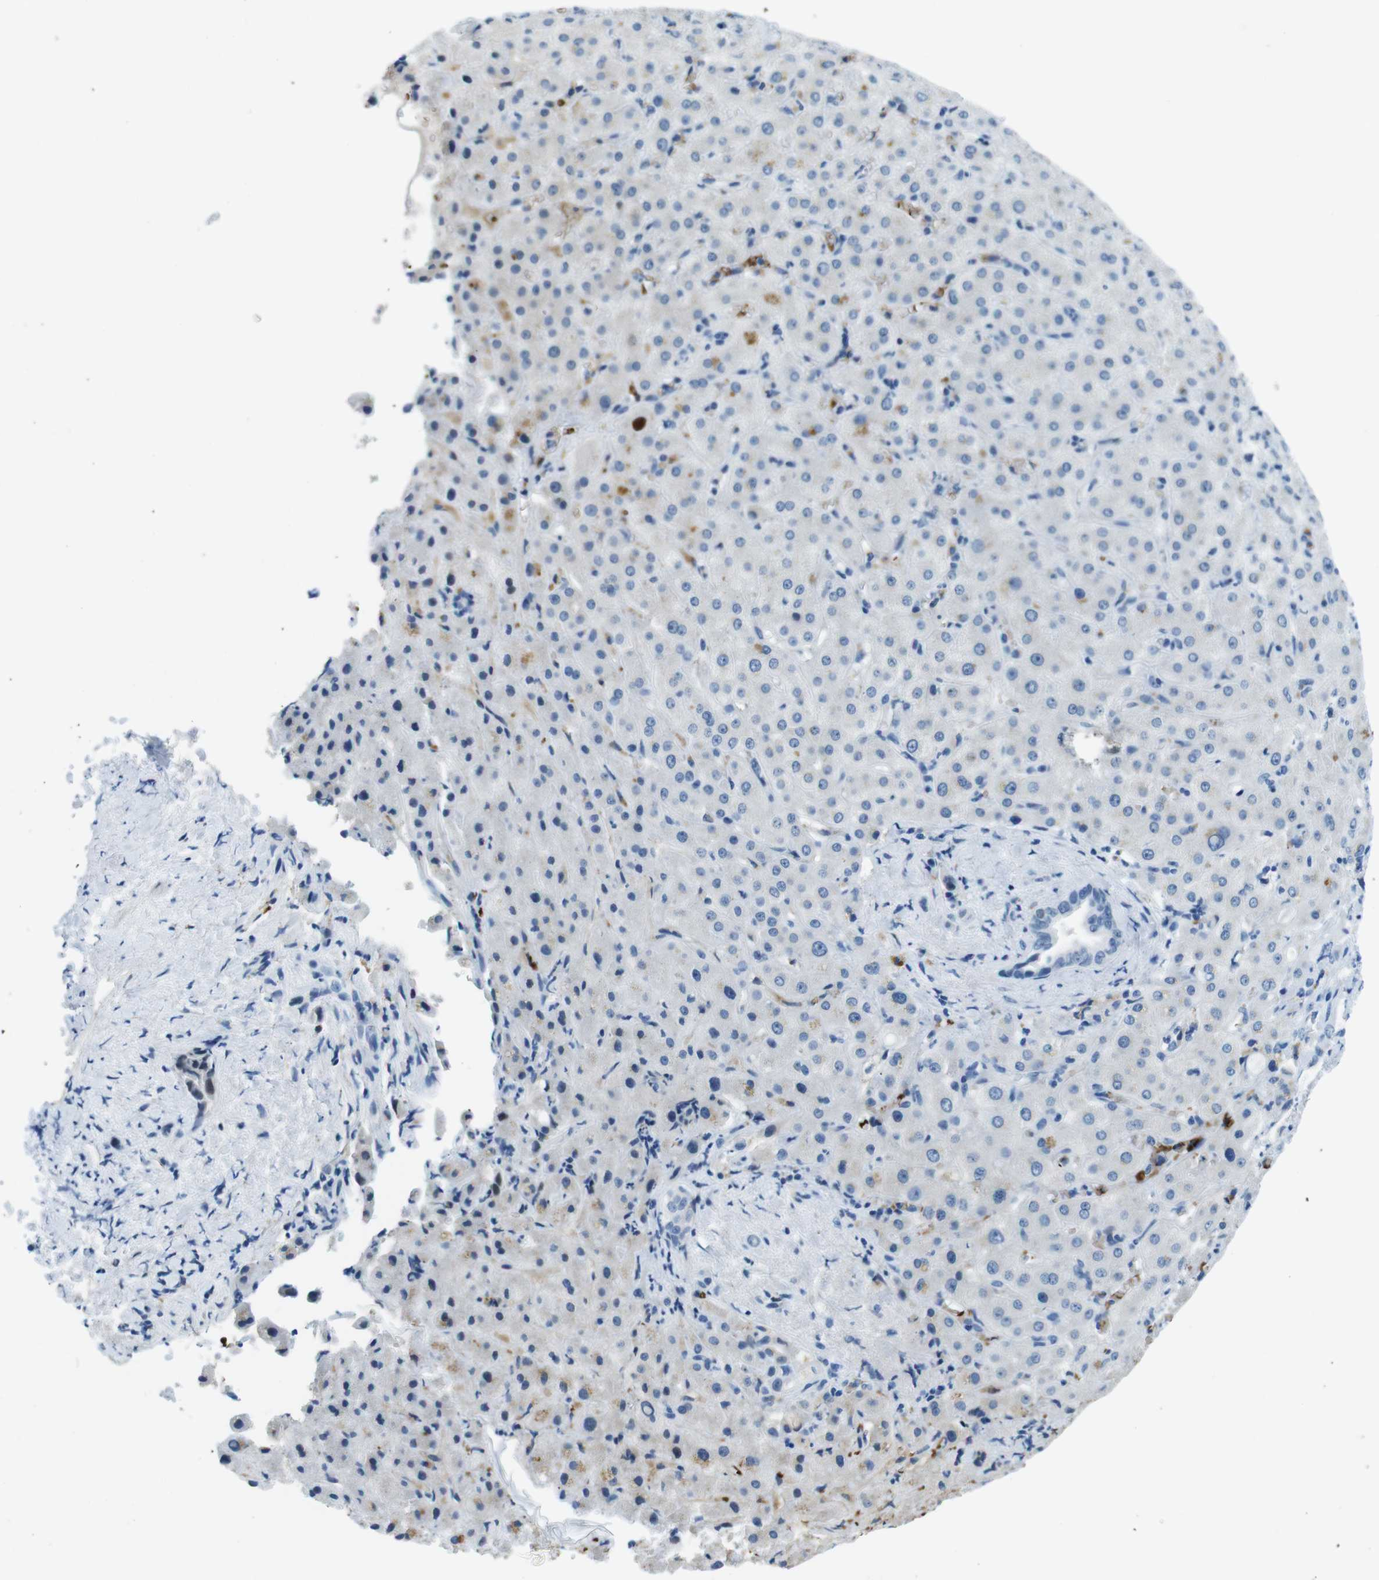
{"staining": {"intensity": "weak", "quantity": "<25%", "location": "cytoplasmic/membranous"}, "tissue": "liver cancer", "cell_type": "Tumor cells", "image_type": "cancer", "snomed": [{"axis": "morphology", "description": "Cholangiocarcinoma"}, {"axis": "topography", "description": "Liver"}], "caption": "Immunohistochemistry histopathology image of neoplastic tissue: cholangiocarcinoma (liver) stained with DAB (3,3'-diaminobenzidine) exhibits no significant protein positivity in tumor cells.", "gene": "TFAP2C", "patient": {"sex": "female", "age": 65}}